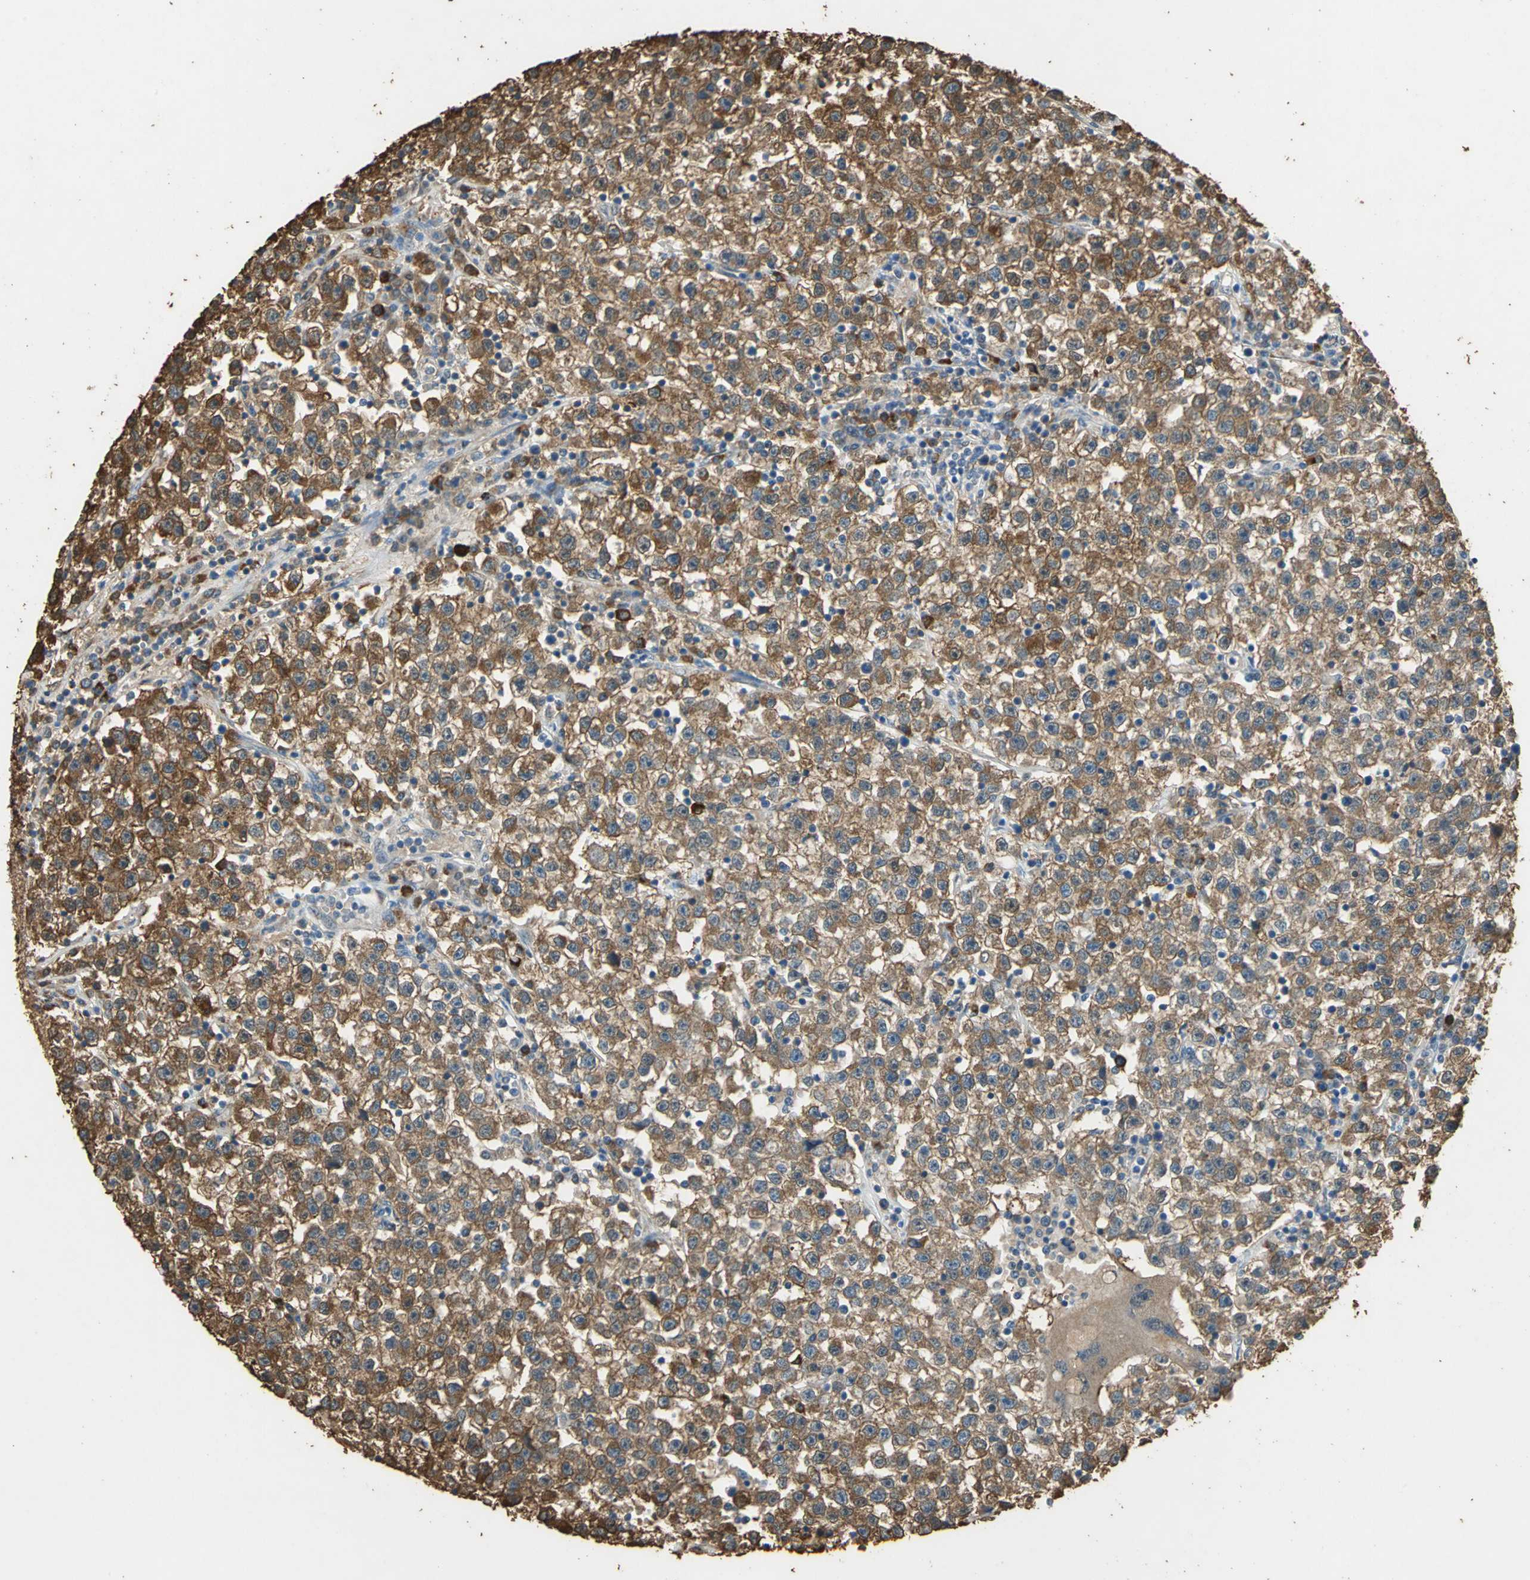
{"staining": {"intensity": "strong", "quantity": ">75%", "location": "cytoplasmic/membranous"}, "tissue": "testis cancer", "cell_type": "Tumor cells", "image_type": "cancer", "snomed": [{"axis": "morphology", "description": "Seminoma, NOS"}, {"axis": "topography", "description": "Testis"}], "caption": "Immunohistochemistry of human testis seminoma exhibits high levels of strong cytoplasmic/membranous expression in about >75% of tumor cells.", "gene": "GAPDH", "patient": {"sex": "male", "age": 22}}